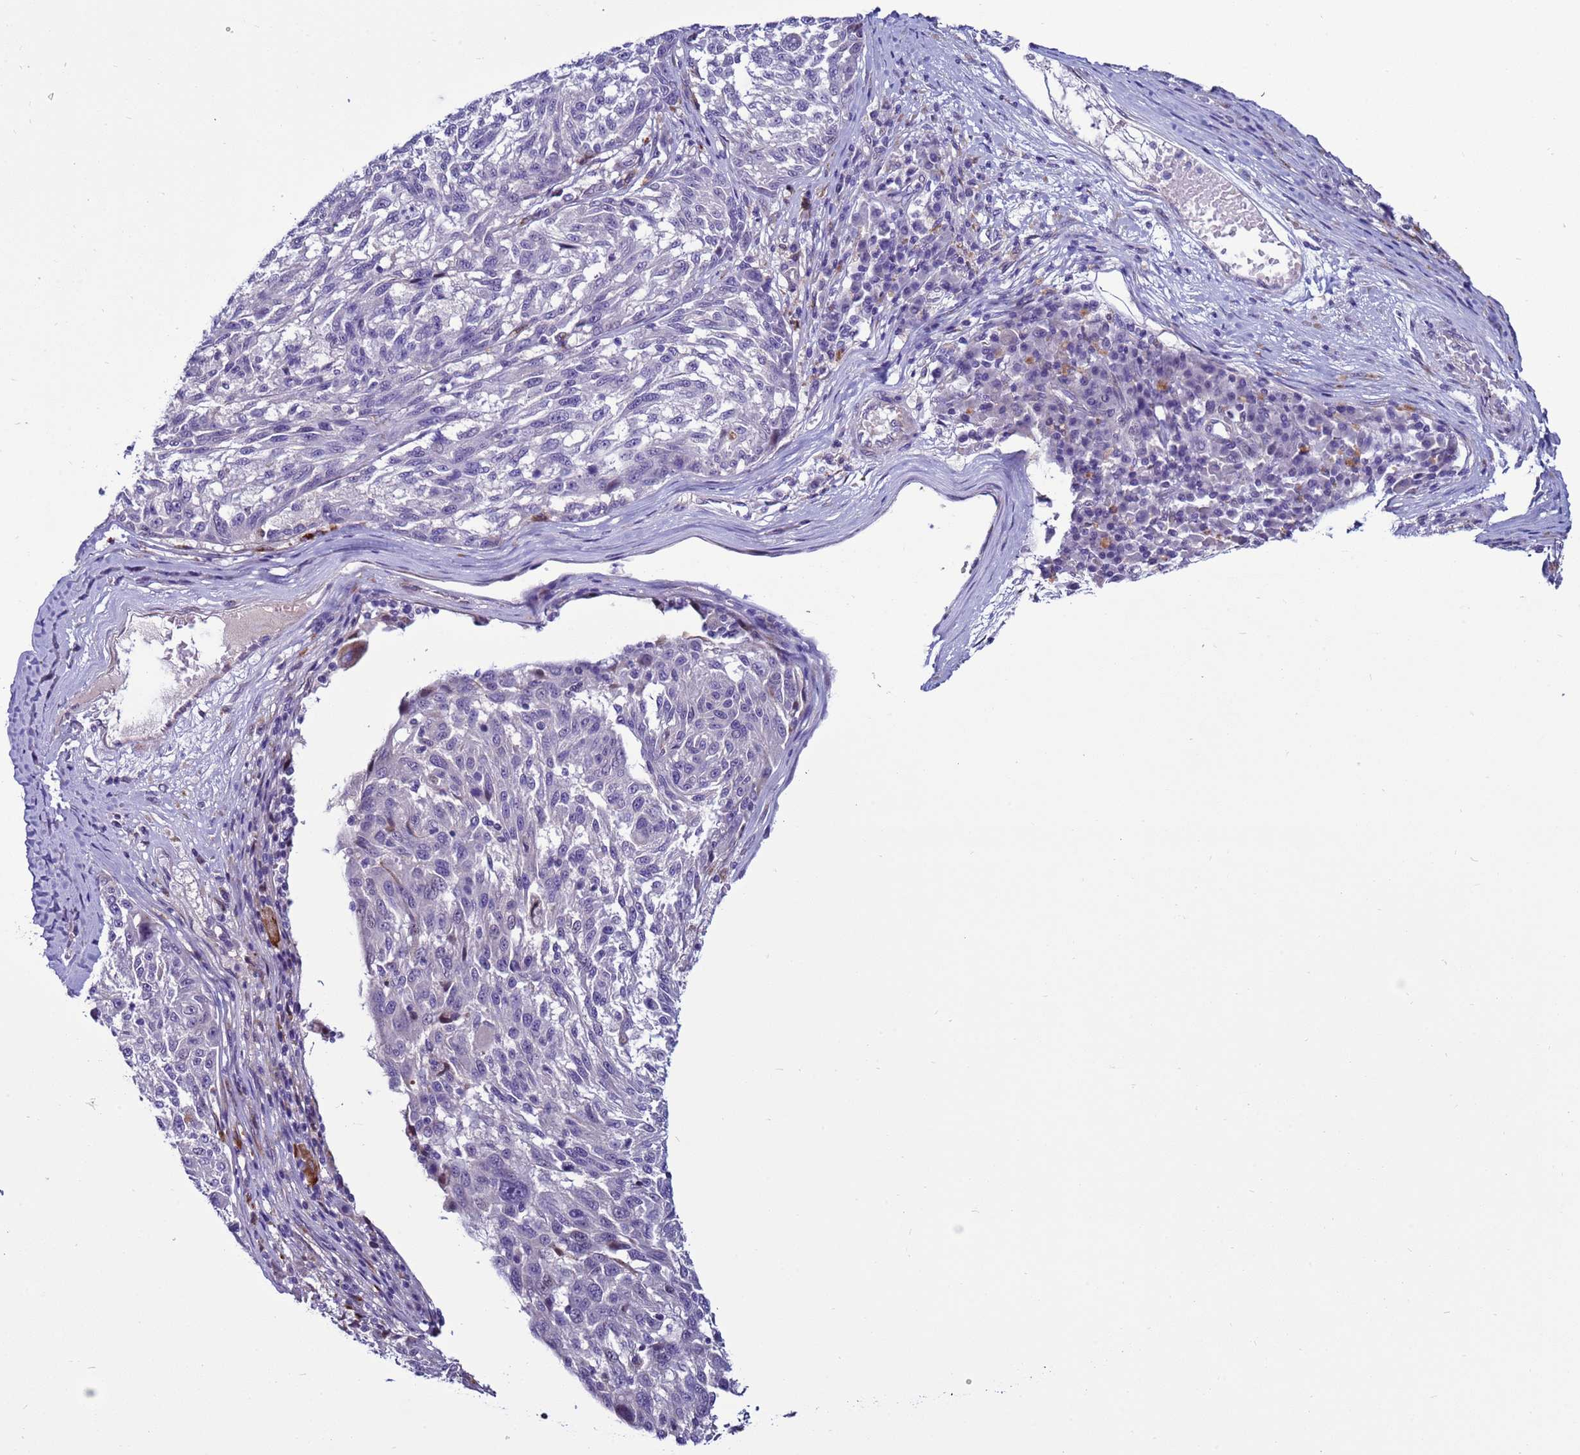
{"staining": {"intensity": "negative", "quantity": "none", "location": "none"}, "tissue": "melanoma", "cell_type": "Tumor cells", "image_type": "cancer", "snomed": [{"axis": "morphology", "description": "Malignant melanoma, NOS"}, {"axis": "topography", "description": "Skin"}], "caption": "Micrograph shows no protein expression in tumor cells of melanoma tissue.", "gene": "NAT2", "patient": {"sex": "male", "age": 53}}